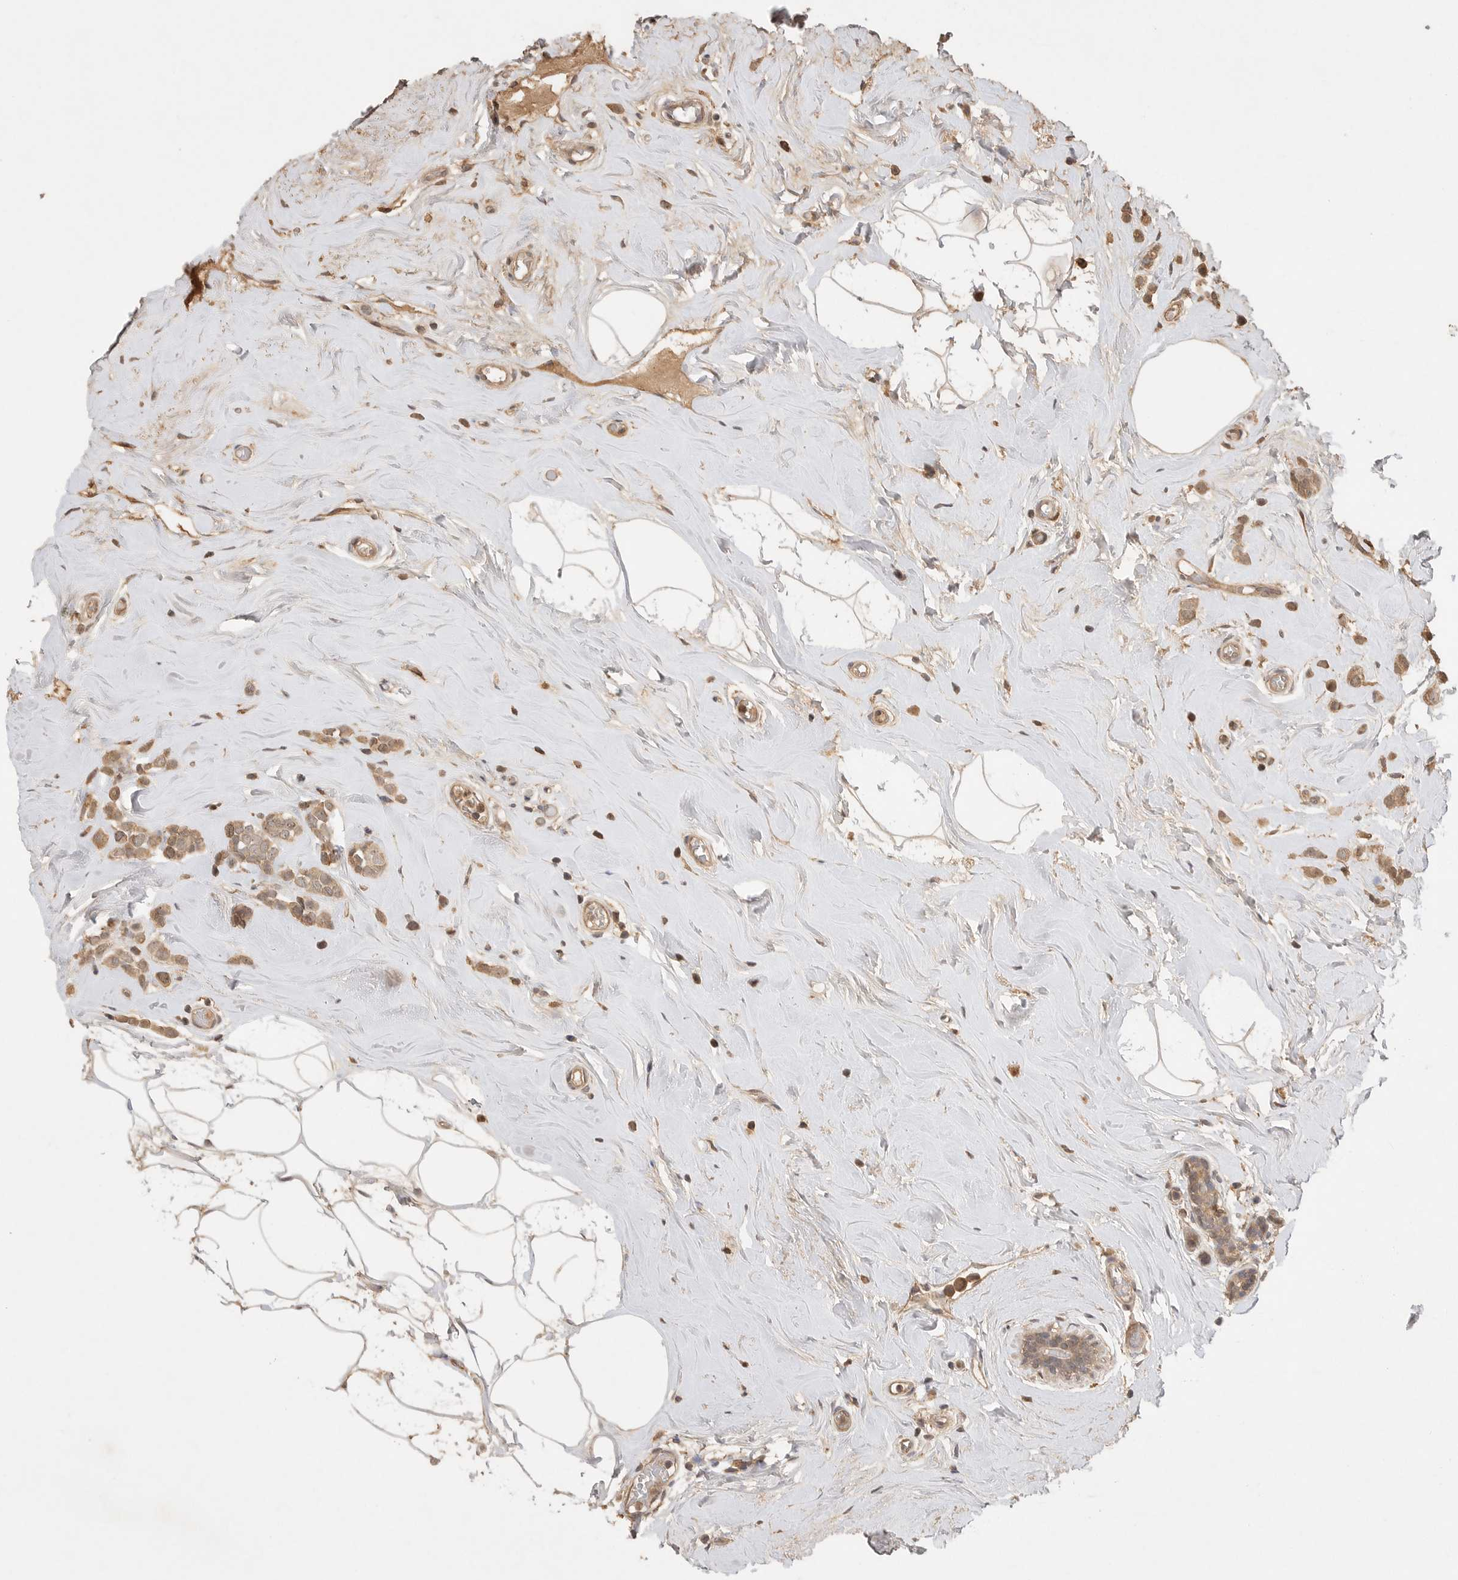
{"staining": {"intensity": "moderate", "quantity": ">75%", "location": "cytoplasmic/membranous"}, "tissue": "breast cancer", "cell_type": "Tumor cells", "image_type": "cancer", "snomed": [{"axis": "morphology", "description": "Lobular carcinoma"}, {"axis": "topography", "description": "Breast"}], "caption": "Breast lobular carcinoma tissue displays moderate cytoplasmic/membranous positivity in approximately >75% of tumor cells, visualized by immunohistochemistry.", "gene": "PRMT3", "patient": {"sex": "female", "age": 47}}